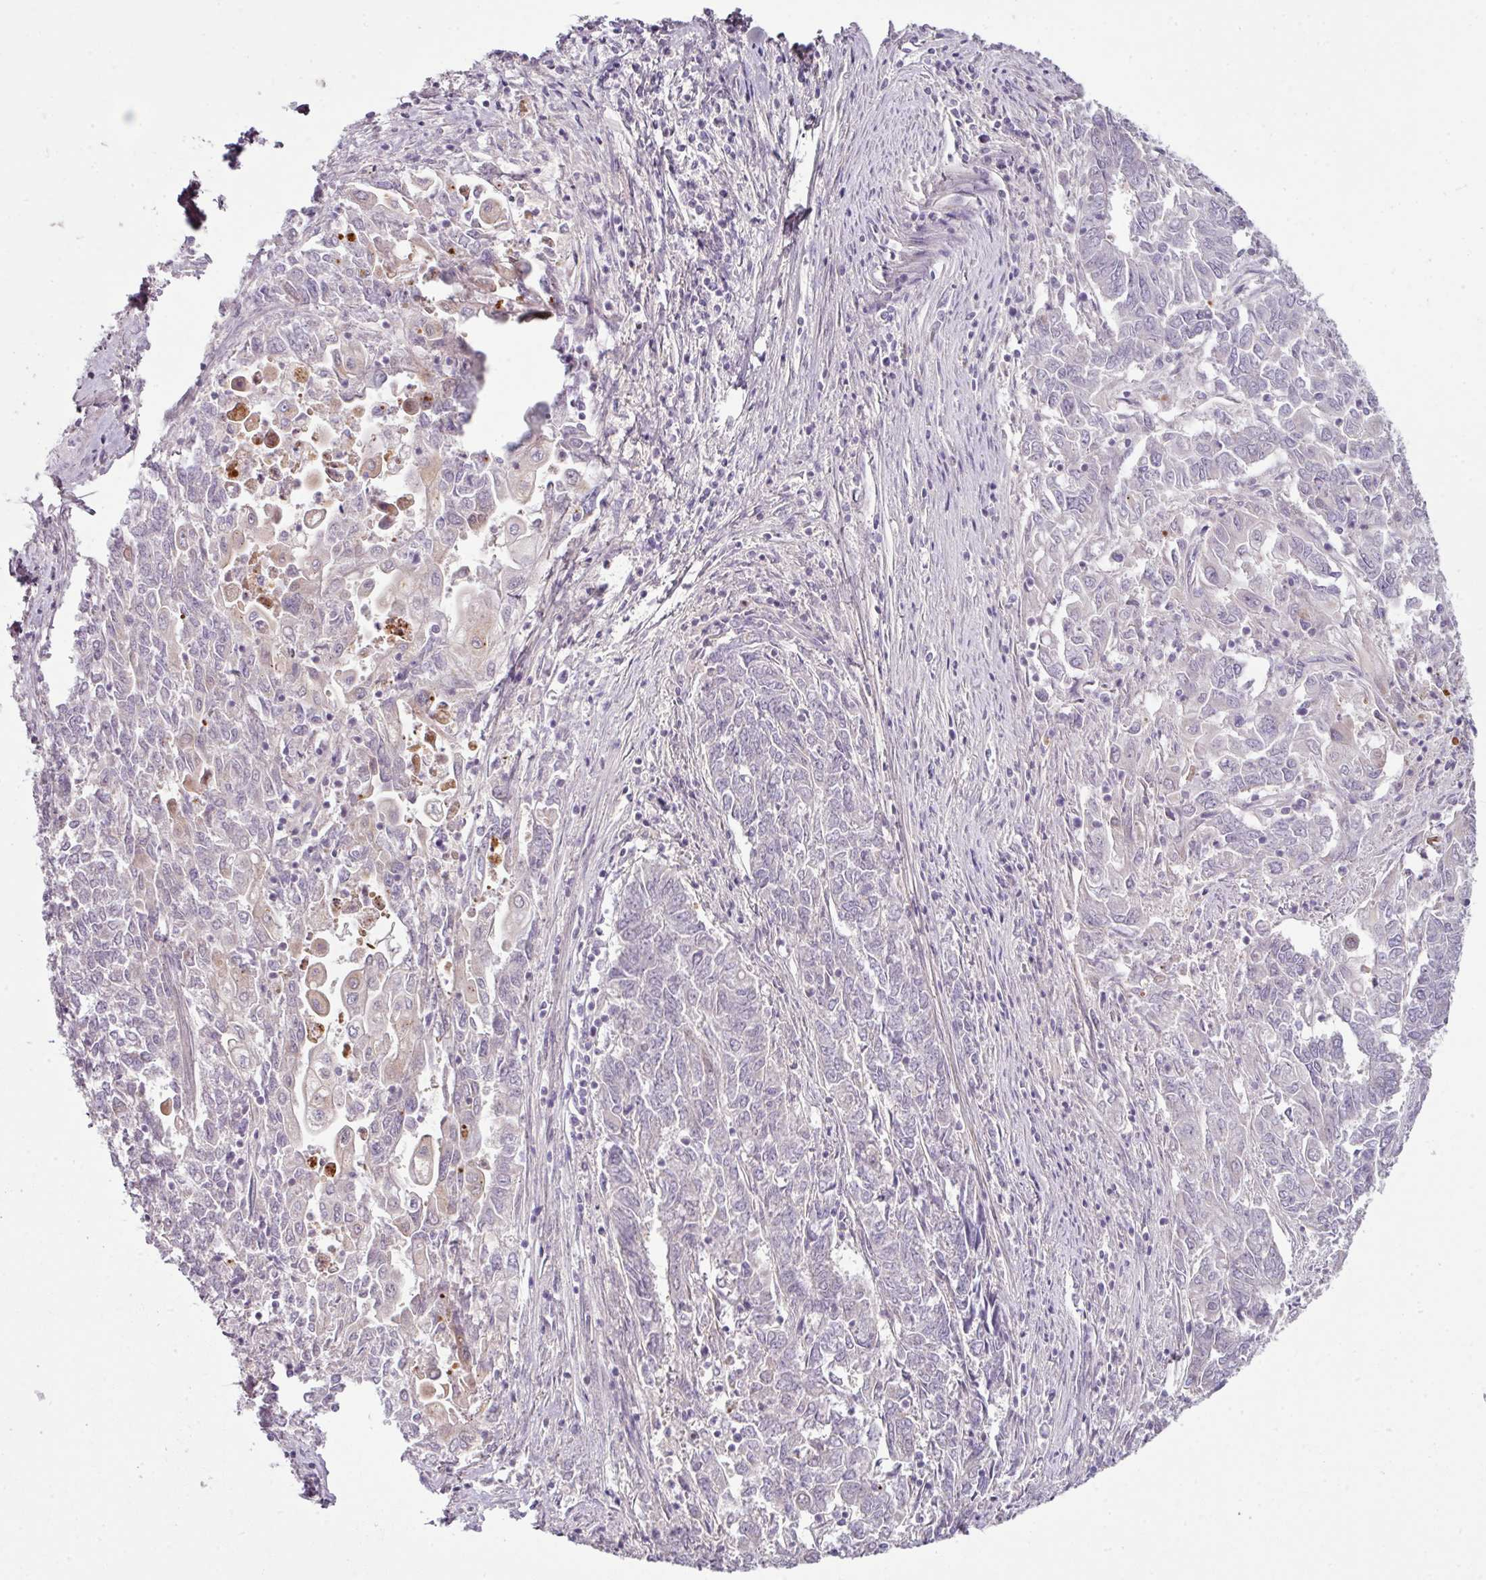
{"staining": {"intensity": "weak", "quantity": "25%-75%", "location": "cytoplasmic/membranous"}, "tissue": "endometrial cancer", "cell_type": "Tumor cells", "image_type": "cancer", "snomed": [{"axis": "morphology", "description": "Adenocarcinoma, NOS"}, {"axis": "topography", "description": "Endometrium"}], "caption": "About 25%-75% of tumor cells in human adenocarcinoma (endometrial) show weak cytoplasmic/membranous protein positivity as visualized by brown immunohistochemical staining.", "gene": "DERPC", "patient": {"sex": "female", "age": 54}}